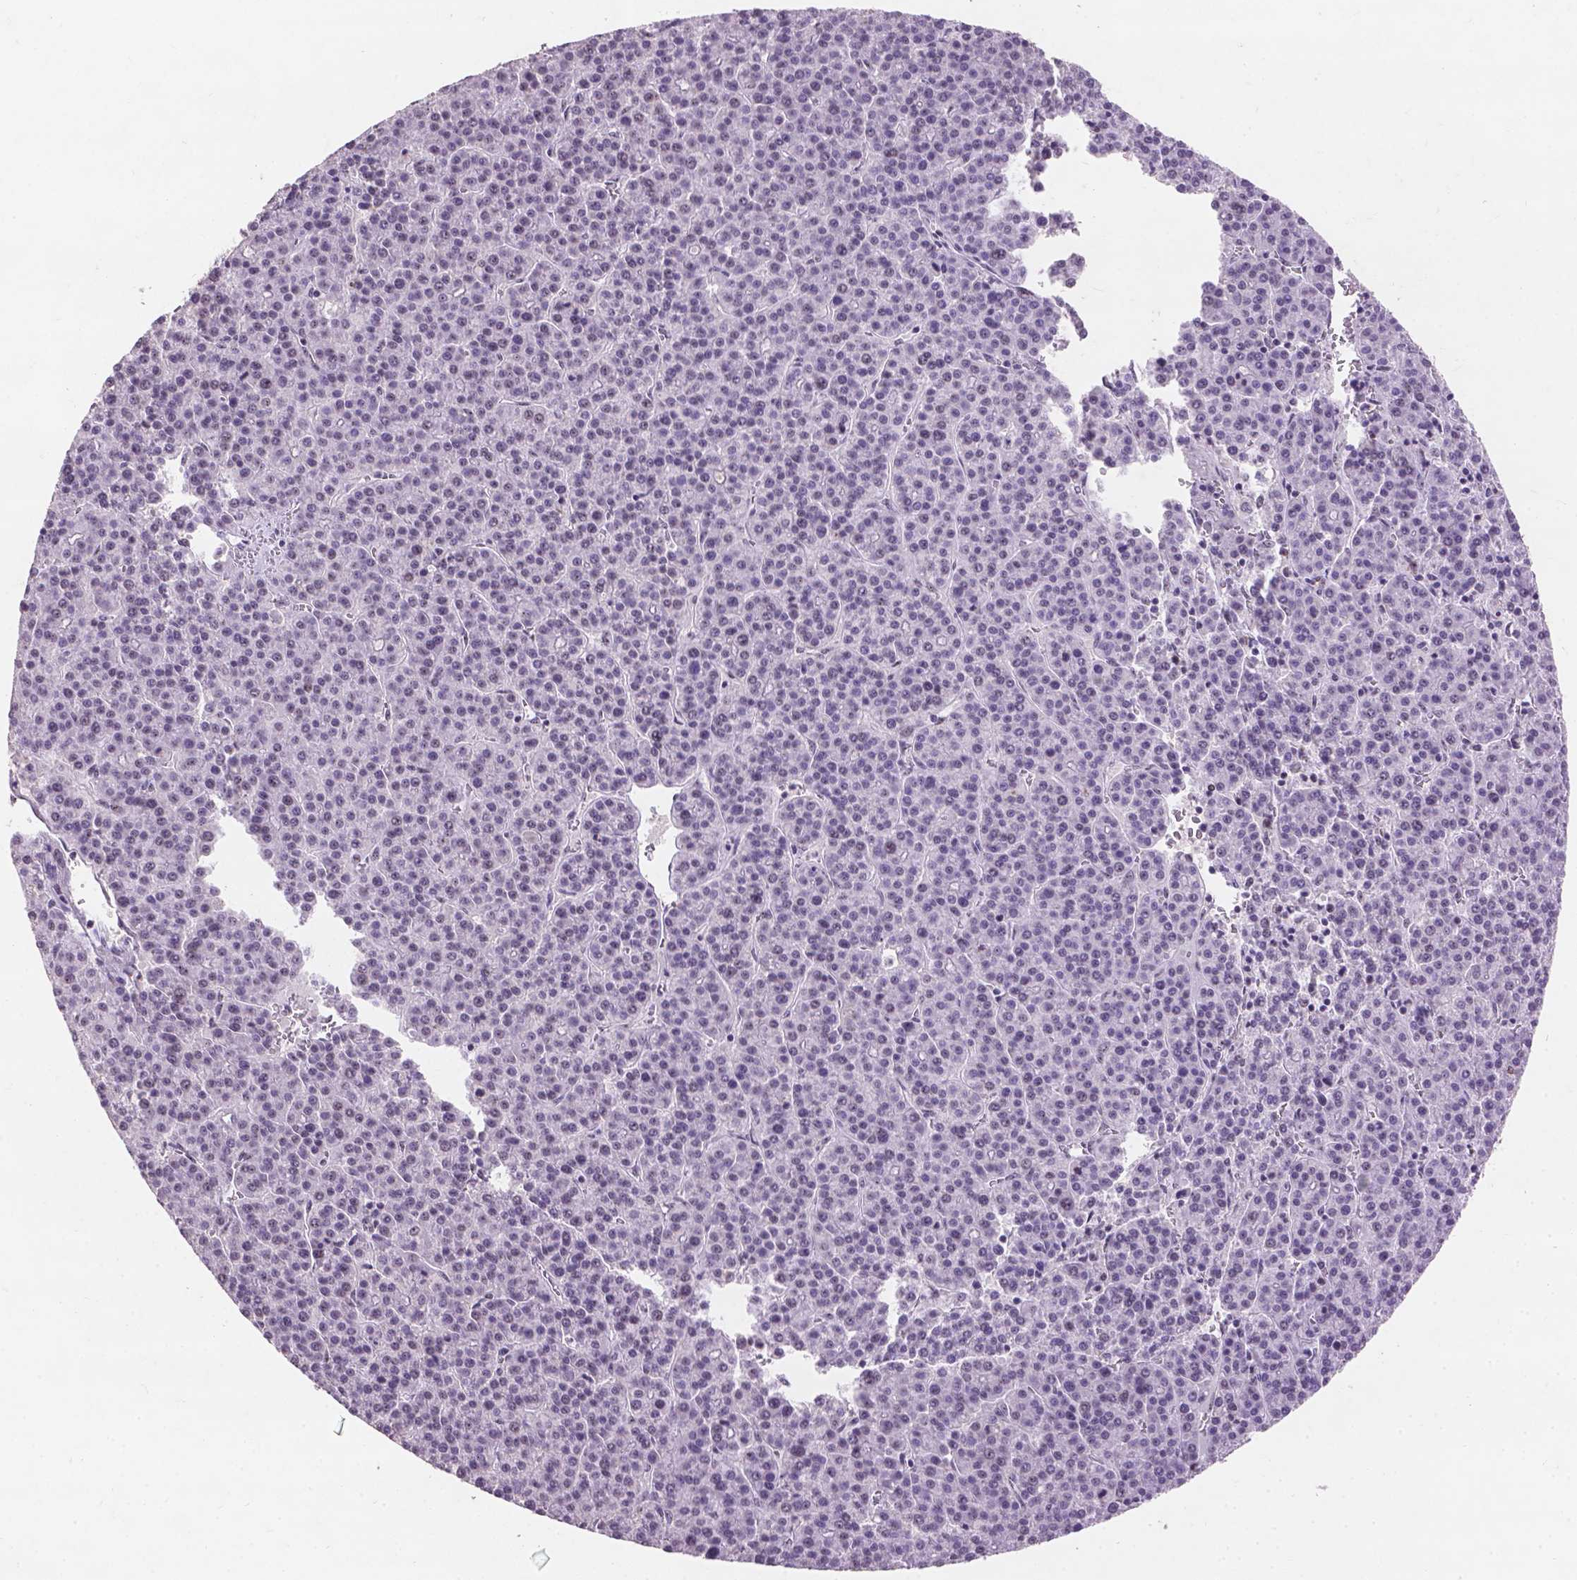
{"staining": {"intensity": "negative", "quantity": "none", "location": "none"}, "tissue": "liver cancer", "cell_type": "Tumor cells", "image_type": "cancer", "snomed": [{"axis": "morphology", "description": "Carcinoma, Hepatocellular, NOS"}, {"axis": "topography", "description": "Liver"}], "caption": "This histopathology image is of liver hepatocellular carcinoma stained with immunohistochemistry (IHC) to label a protein in brown with the nuclei are counter-stained blue. There is no expression in tumor cells.", "gene": "COIL", "patient": {"sex": "female", "age": 58}}